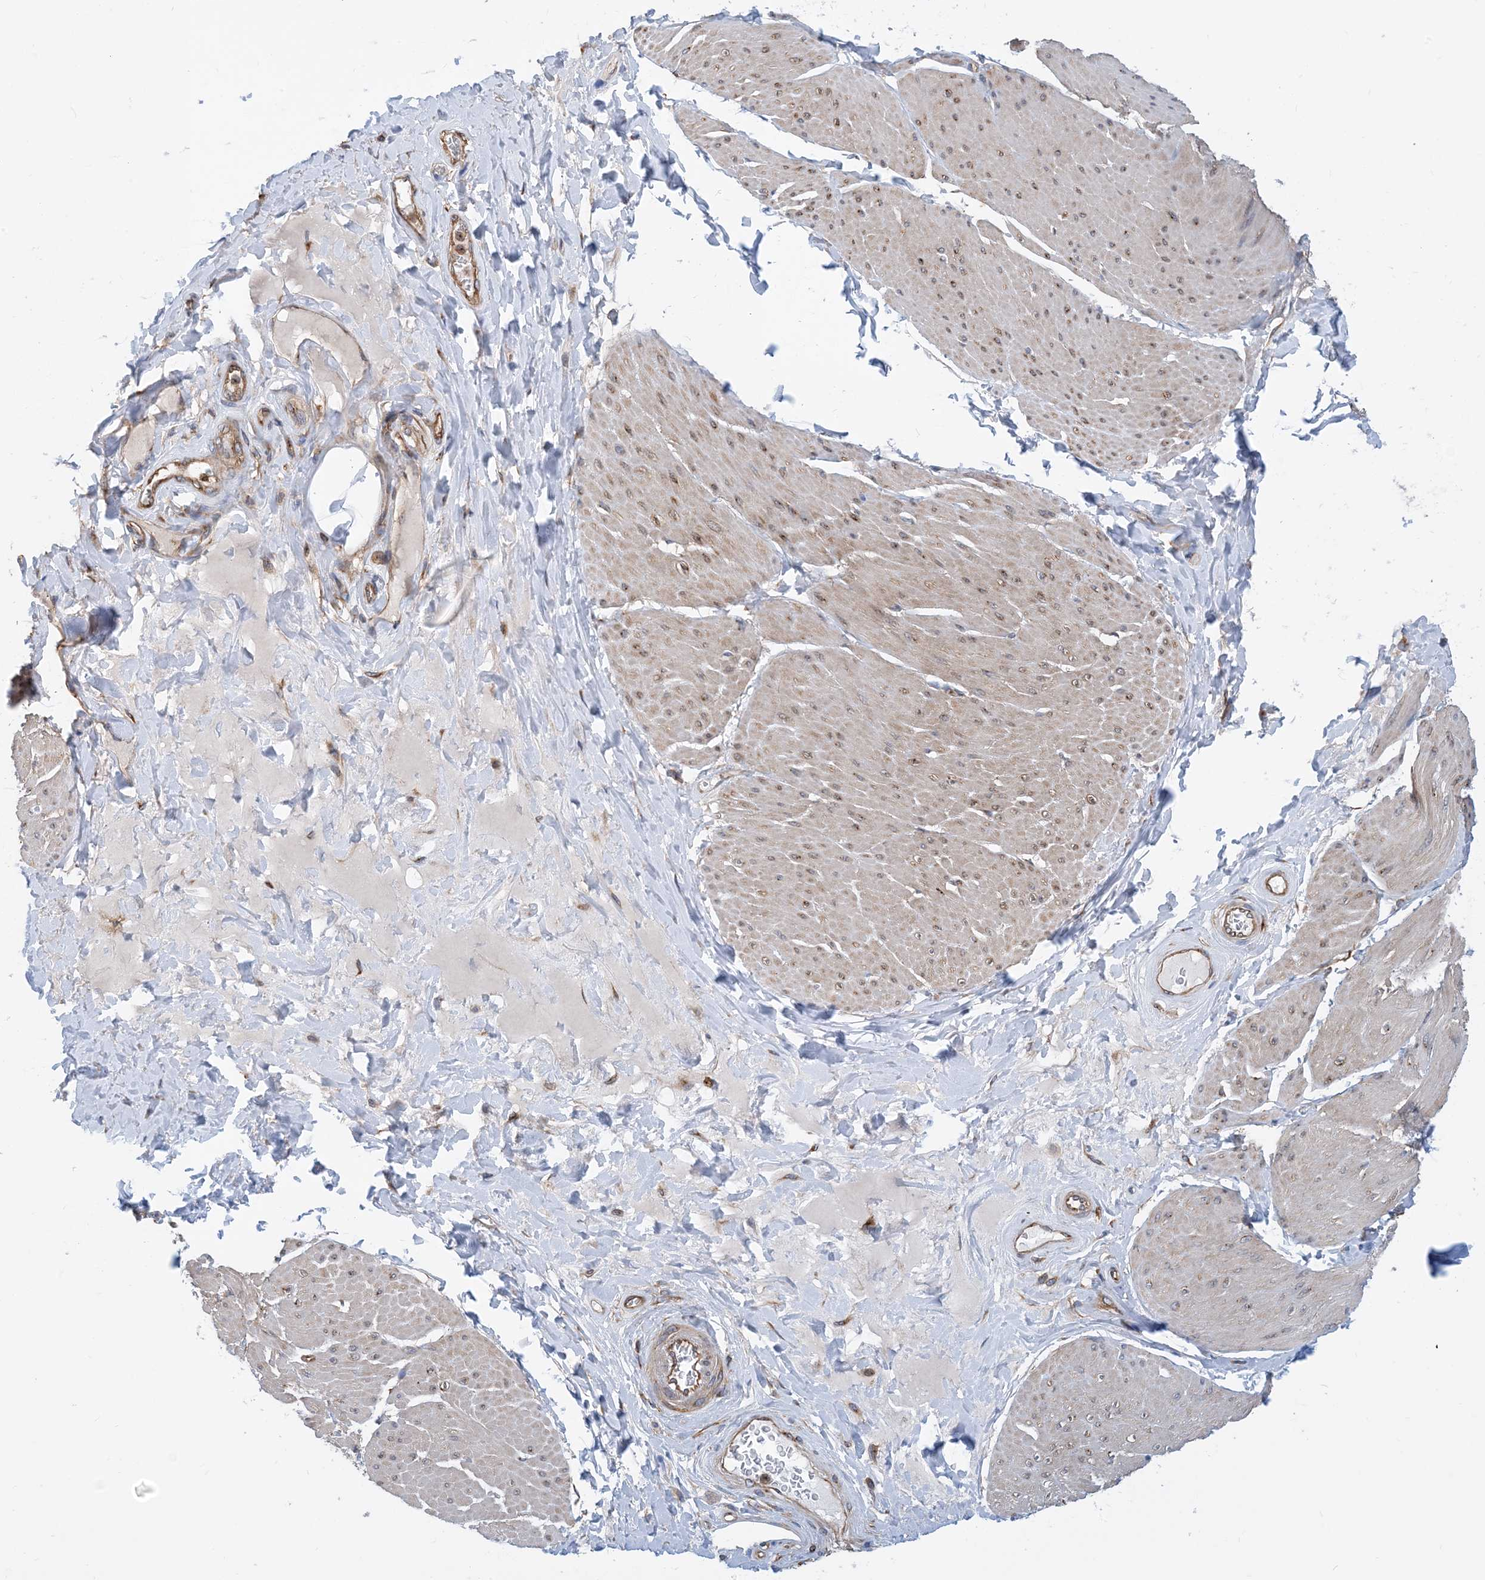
{"staining": {"intensity": "weak", "quantity": ">75%", "location": "cytoplasmic/membranous"}, "tissue": "smooth muscle", "cell_type": "Smooth muscle cells", "image_type": "normal", "snomed": [{"axis": "morphology", "description": "Urothelial carcinoma, High grade"}, {"axis": "topography", "description": "Urinary bladder"}], "caption": "Brown immunohistochemical staining in normal smooth muscle displays weak cytoplasmic/membranous staining in approximately >75% of smooth muscle cells. The staining was performed using DAB to visualize the protein expression in brown, while the nuclei were stained in blue with hematoxylin (Magnification: 20x).", "gene": "DYNC1LI1", "patient": {"sex": "male", "age": 46}}